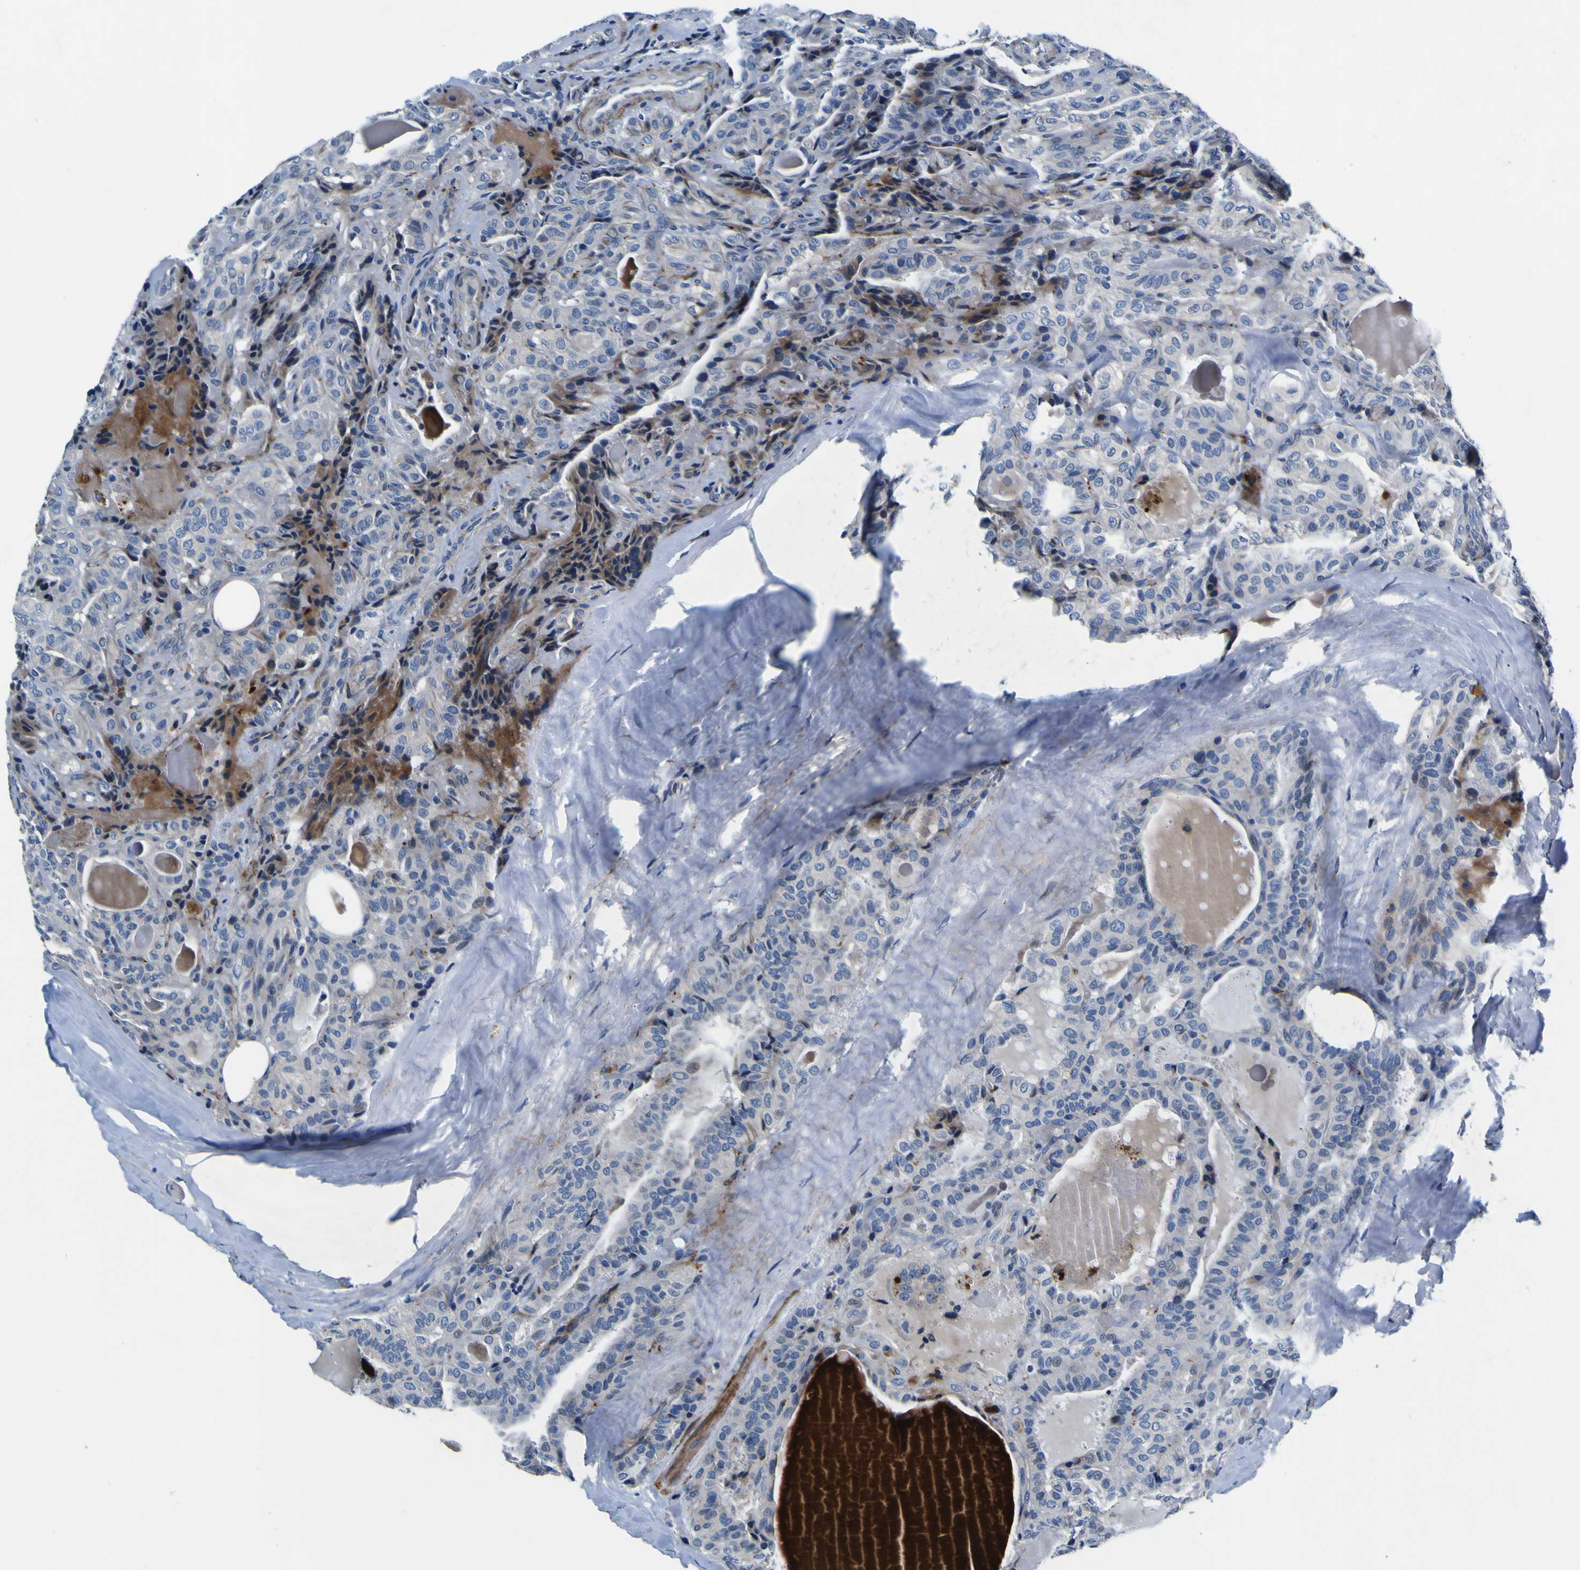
{"staining": {"intensity": "moderate", "quantity": "<25%", "location": "cytoplasmic/membranous"}, "tissue": "thyroid cancer", "cell_type": "Tumor cells", "image_type": "cancer", "snomed": [{"axis": "morphology", "description": "Papillary adenocarcinoma, NOS"}, {"axis": "topography", "description": "Thyroid gland"}], "caption": "This histopathology image shows IHC staining of thyroid papillary adenocarcinoma, with low moderate cytoplasmic/membranous positivity in approximately <25% of tumor cells.", "gene": "AGAP3", "patient": {"sex": "male", "age": 77}}